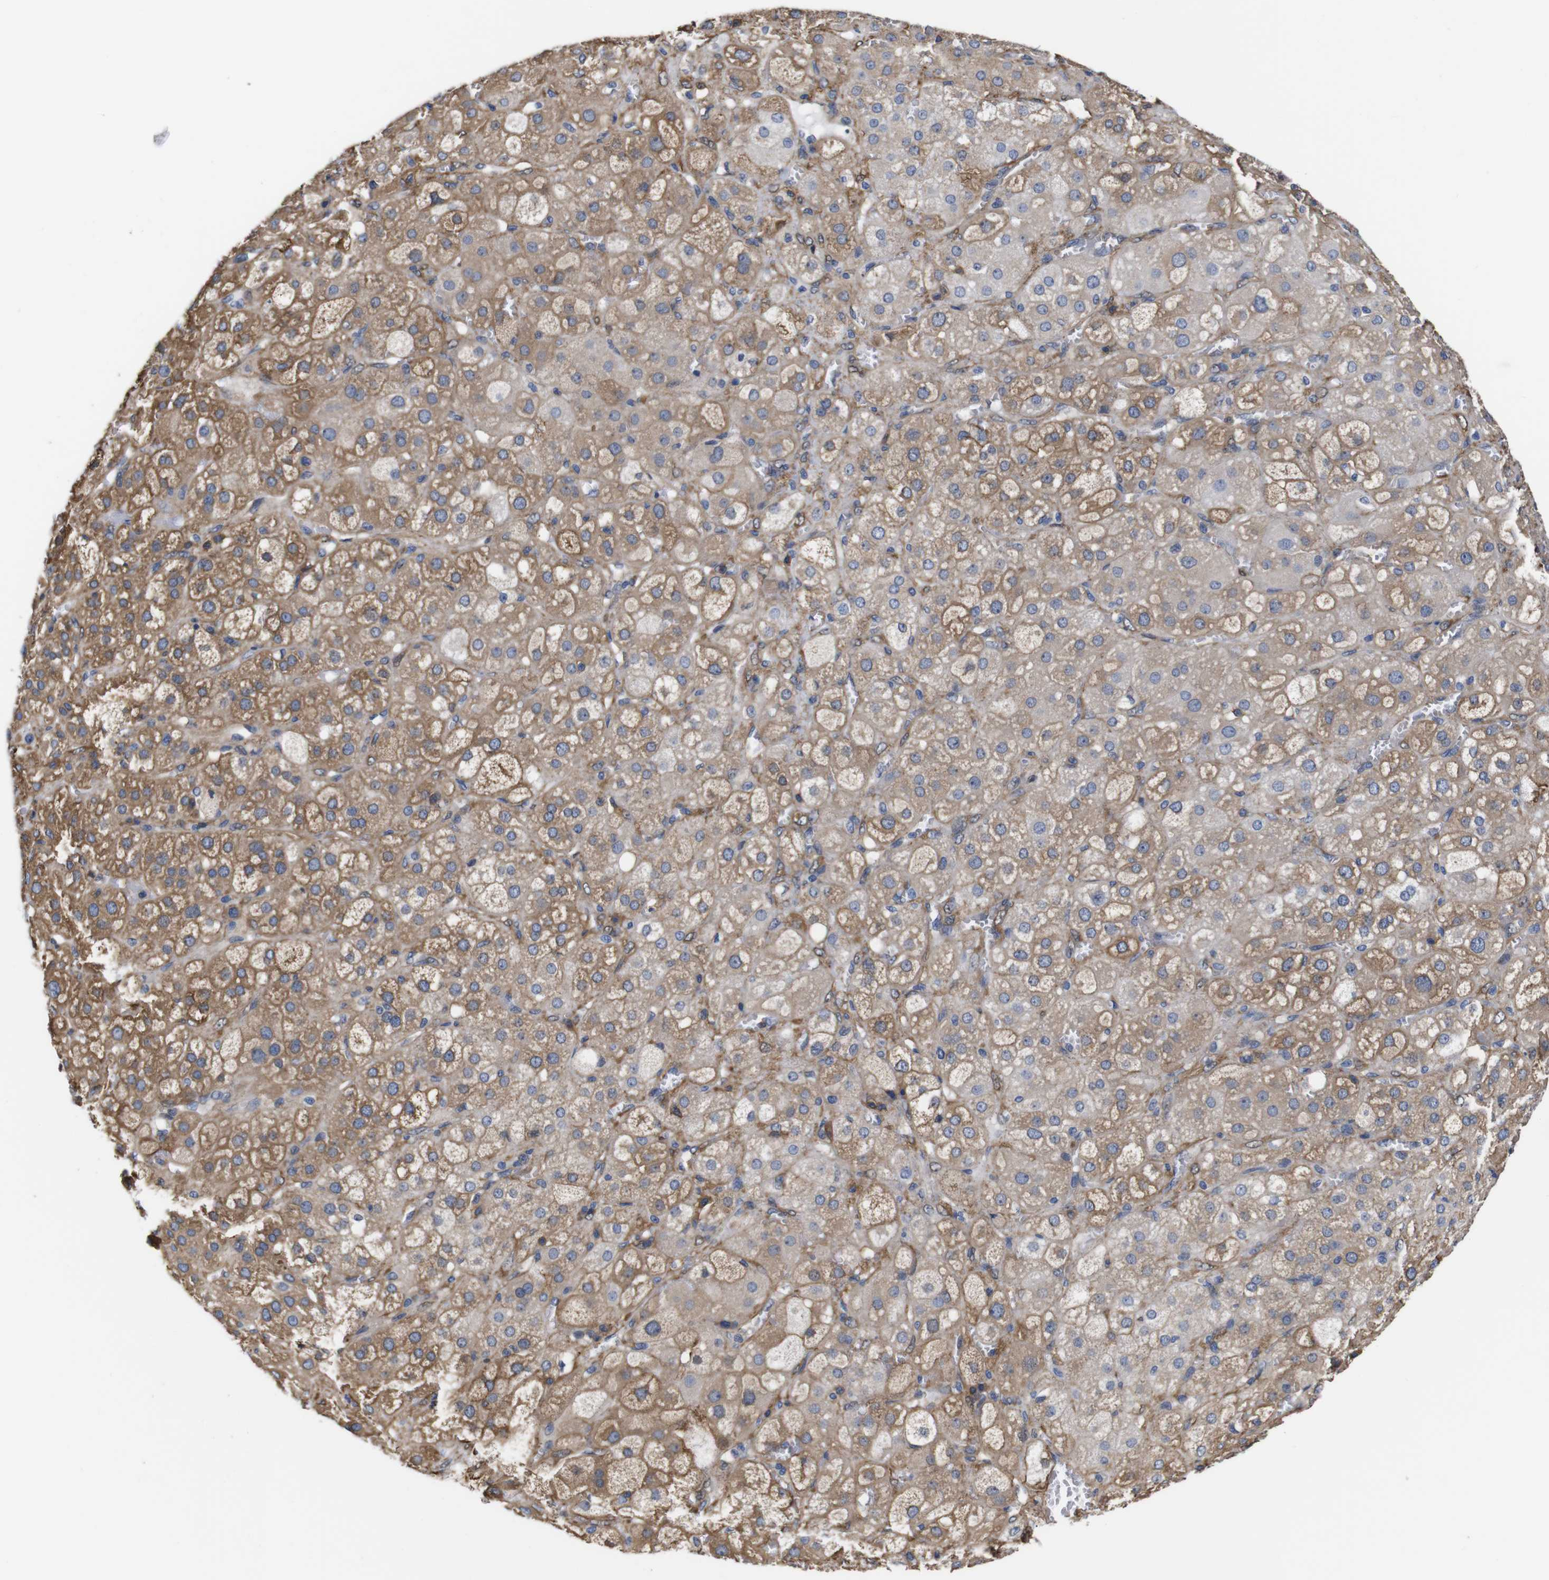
{"staining": {"intensity": "moderate", "quantity": ">75%", "location": "cytoplasmic/membranous"}, "tissue": "adrenal gland", "cell_type": "Glandular cells", "image_type": "normal", "snomed": [{"axis": "morphology", "description": "Normal tissue, NOS"}, {"axis": "topography", "description": "Adrenal gland"}], "caption": "The immunohistochemical stain highlights moderate cytoplasmic/membranous positivity in glandular cells of normal adrenal gland. (DAB IHC, brown staining for protein, blue staining for nuclei).", "gene": "PI4KA", "patient": {"sex": "female", "age": 47}}